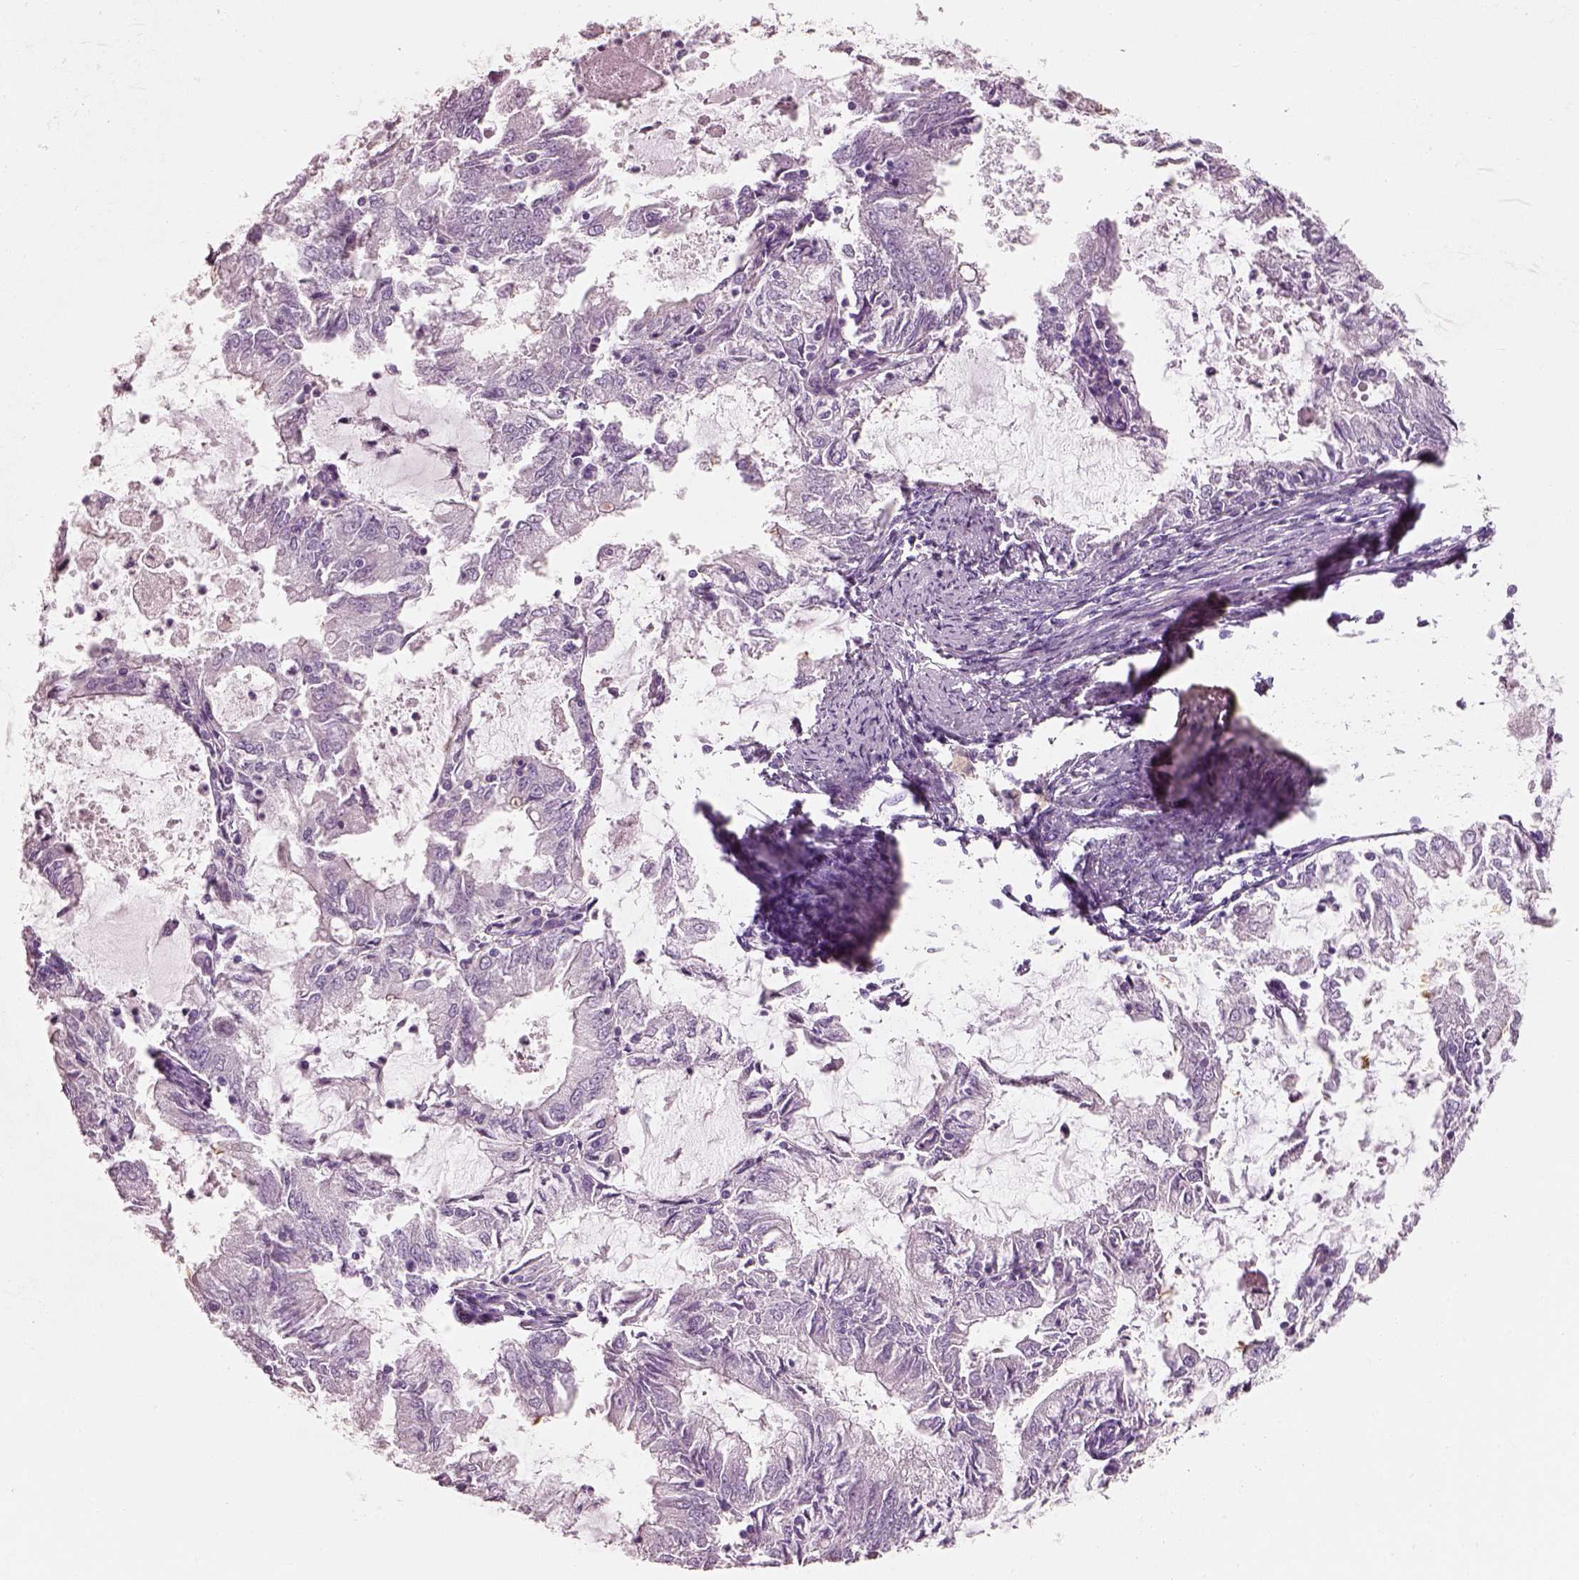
{"staining": {"intensity": "negative", "quantity": "none", "location": "none"}, "tissue": "endometrial cancer", "cell_type": "Tumor cells", "image_type": "cancer", "snomed": [{"axis": "morphology", "description": "Adenocarcinoma, NOS"}, {"axis": "topography", "description": "Endometrium"}], "caption": "IHC image of neoplastic tissue: endometrial cancer (adenocarcinoma) stained with DAB displays no significant protein positivity in tumor cells.", "gene": "PNOC", "patient": {"sex": "female", "age": 57}}